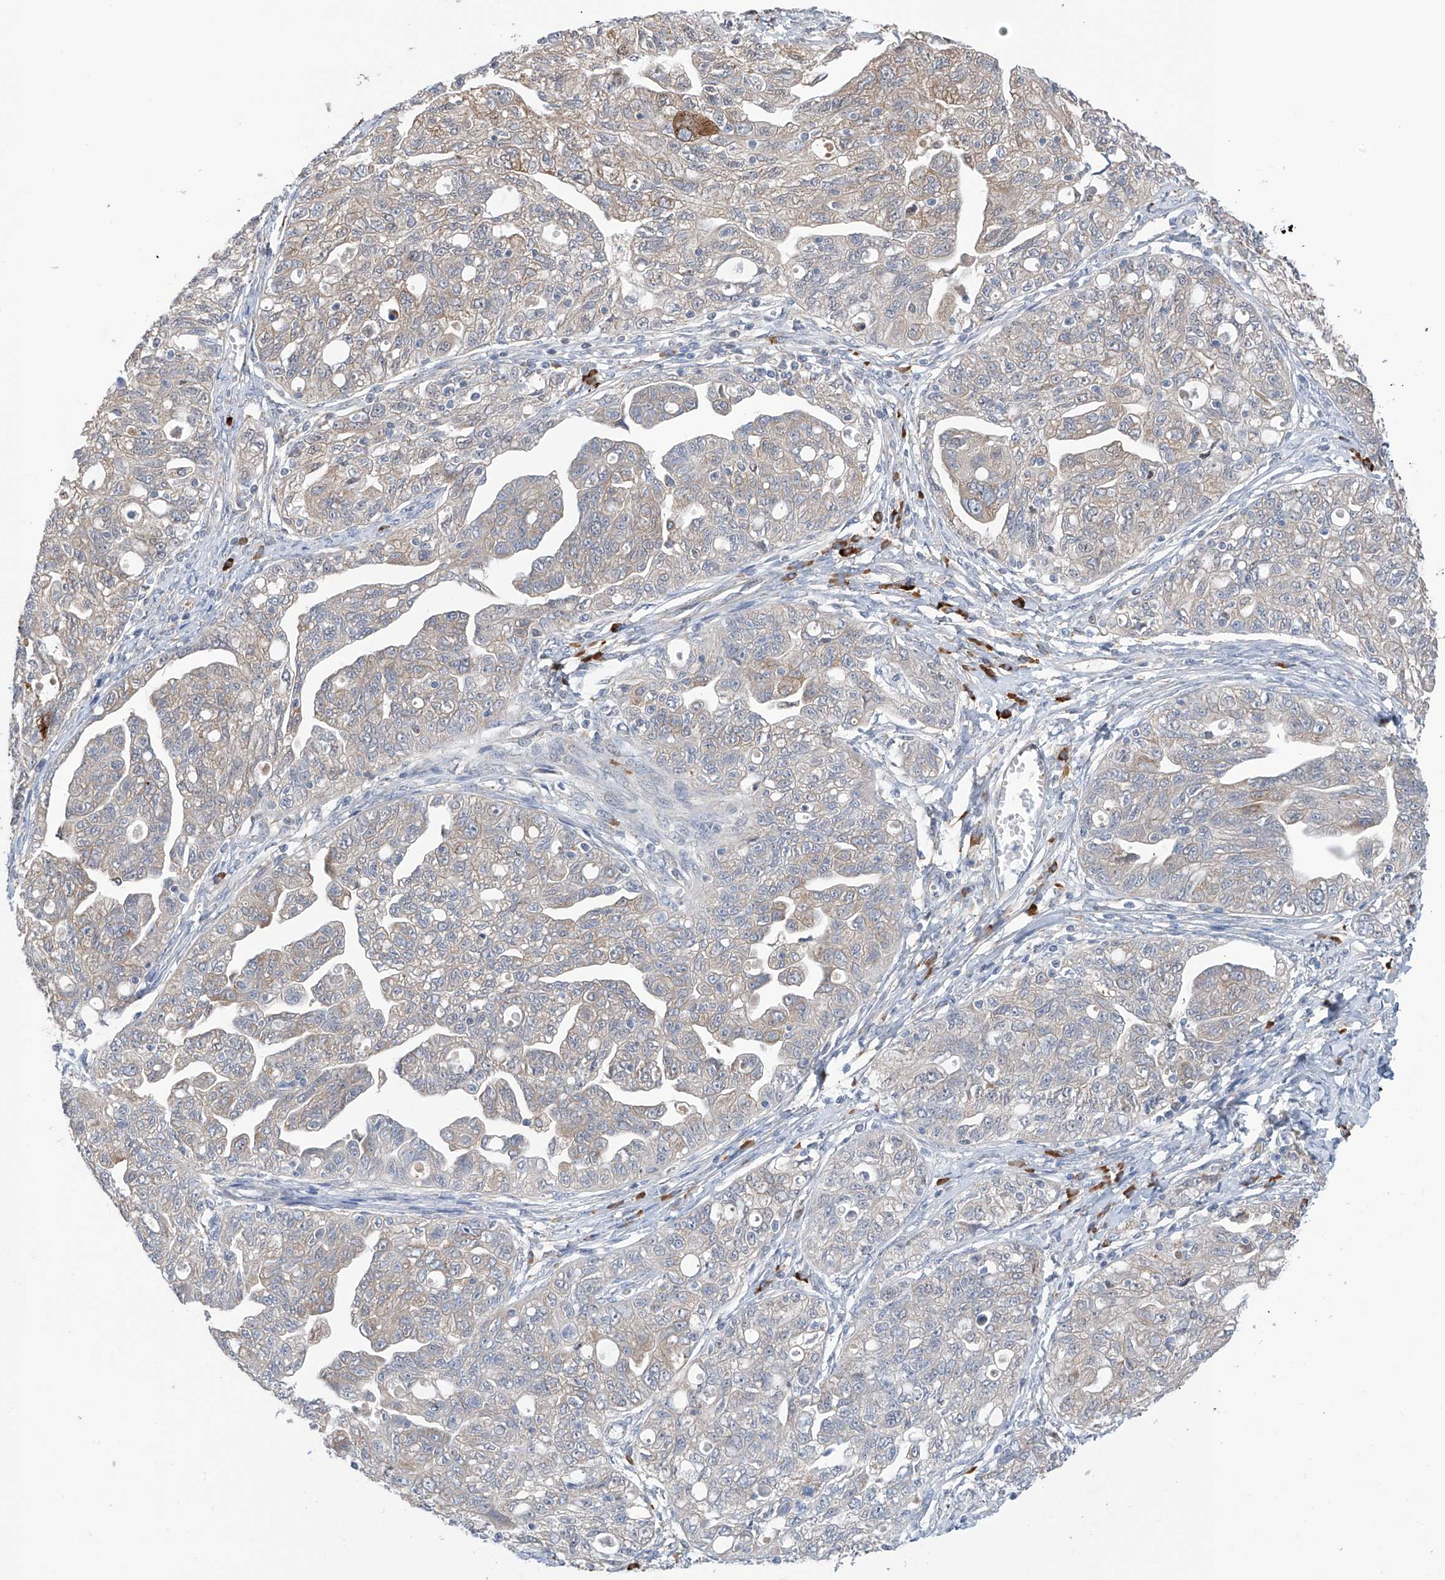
{"staining": {"intensity": "weak", "quantity": "<25%", "location": "cytoplasmic/membranous"}, "tissue": "ovarian cancer", "cell_type": "Tumor cells", "image_type": "cancer", "snomed": [{"axis": "morphology", "description": "Carcinoma, NOS"}, {"axis": "morphology", "description": "Cystadenocarcinoma, serous, NOS"}, {"axis": "topography", "description": "Ovary"}], "caption": "A histopathology image of ovarian cancer (serous cystadenocarcinoma) stained for a protein reveals no brown staining in tumor cells.", "gene": "REC8", "patient": {"sex": "female", "age": 69}}